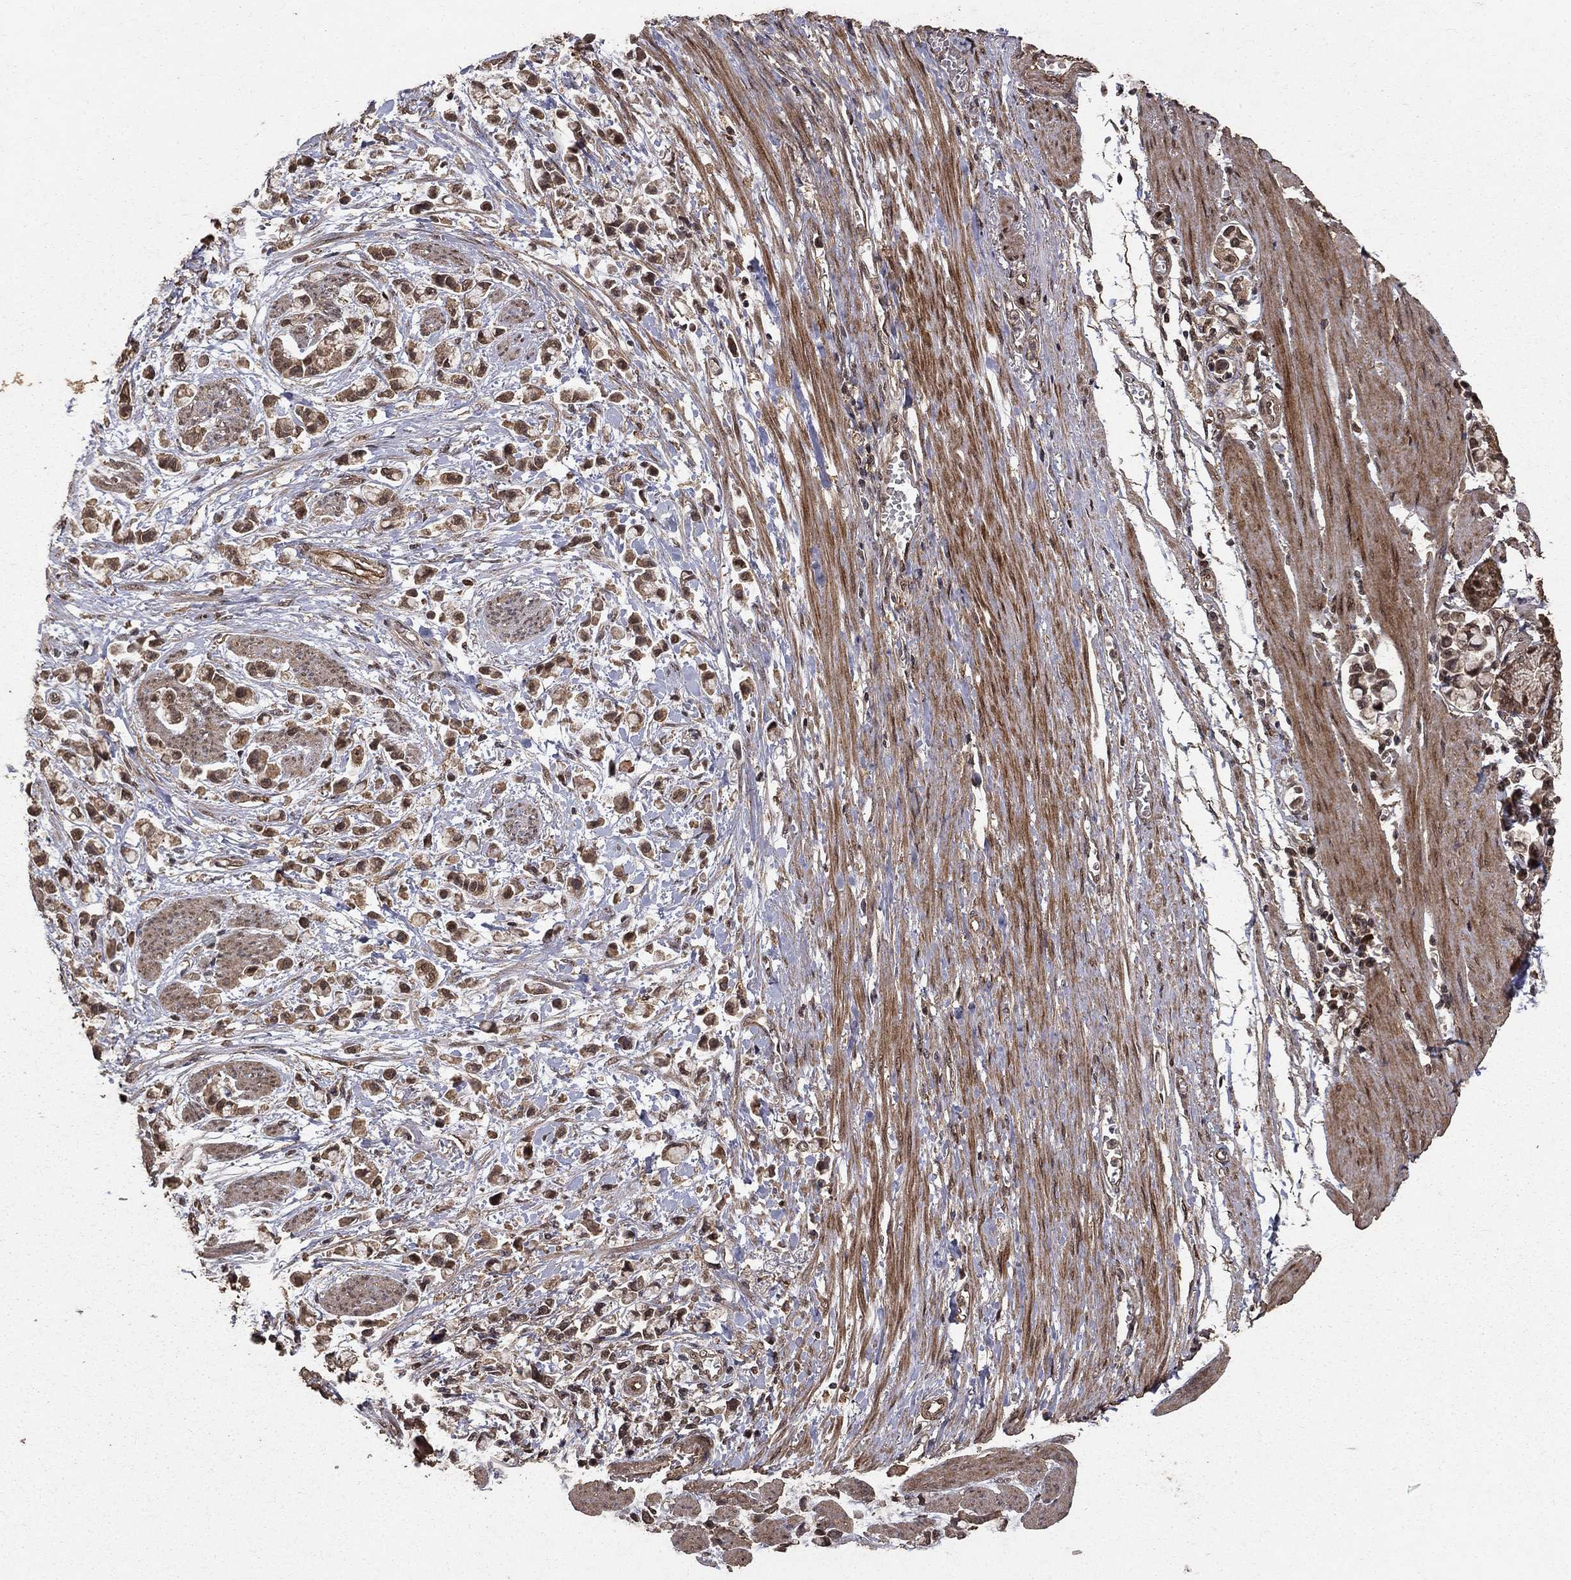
{"staining": {"intensity": "moderate", "quantity": "25%-75%", "location": "cytoplasmic/membranous,nuclear"}, "tissue": "stomach cancer", "cell_type": "Tumor cells", "image_type": "cancer", "snomed": [{"axis": "morphology", "description": "Adenocarcinoma, NOS"}, {"axis": "topography", "description": "Stomach"}], "caption": "Protein expression analysis of human stomach cancer (adenocarcinoma) reveals moderate cytoplasmic/membranous and nuclear expression in approximately 25%-75% of tumor cells. Nuclei are stained in blue.", "gene": "PRDM1", "patient": {"sex": "female", "age": 81}}